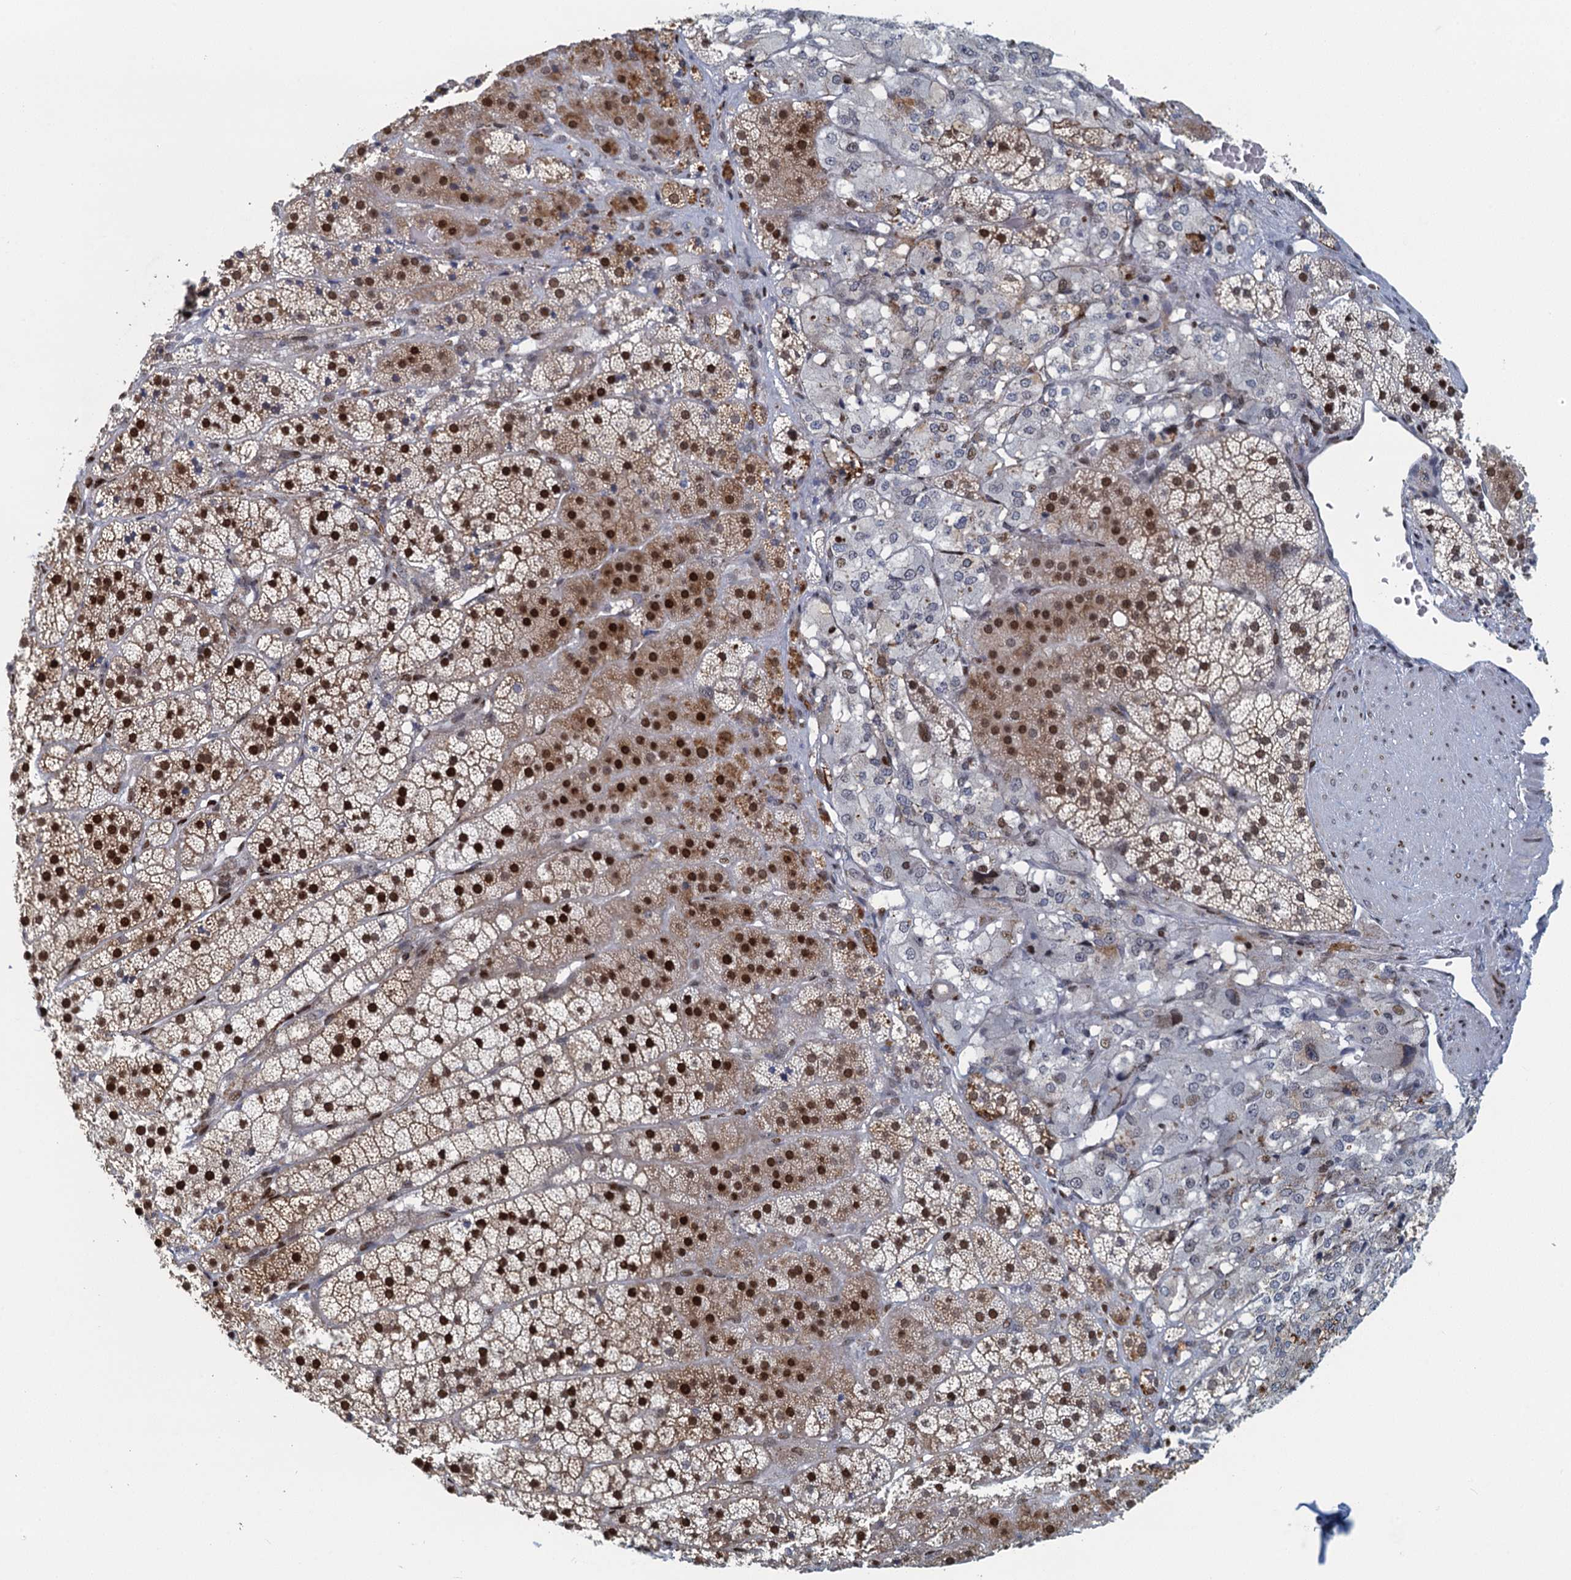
{"staining": {"intensity": "strong", "quantity": "25%-75%", "location": "nuclear"}, "tissue": "adrenal gland", "cell_type": "Glandular cells", "image_type": "normal", "snomed": [{"axis": "morphology", "description": "Normal tissue, NOS"}, {"axis": "topography", "description": "Adrenal gland"}], "caption": "Protein positivity by immunohistochemistry (IHC) displays strong nuclear expression in about 25%-75% of glandular cells in normal adrenal gland.", "gene": "ANKRD13D", "patient": {"sex": "female", "age": 44}}